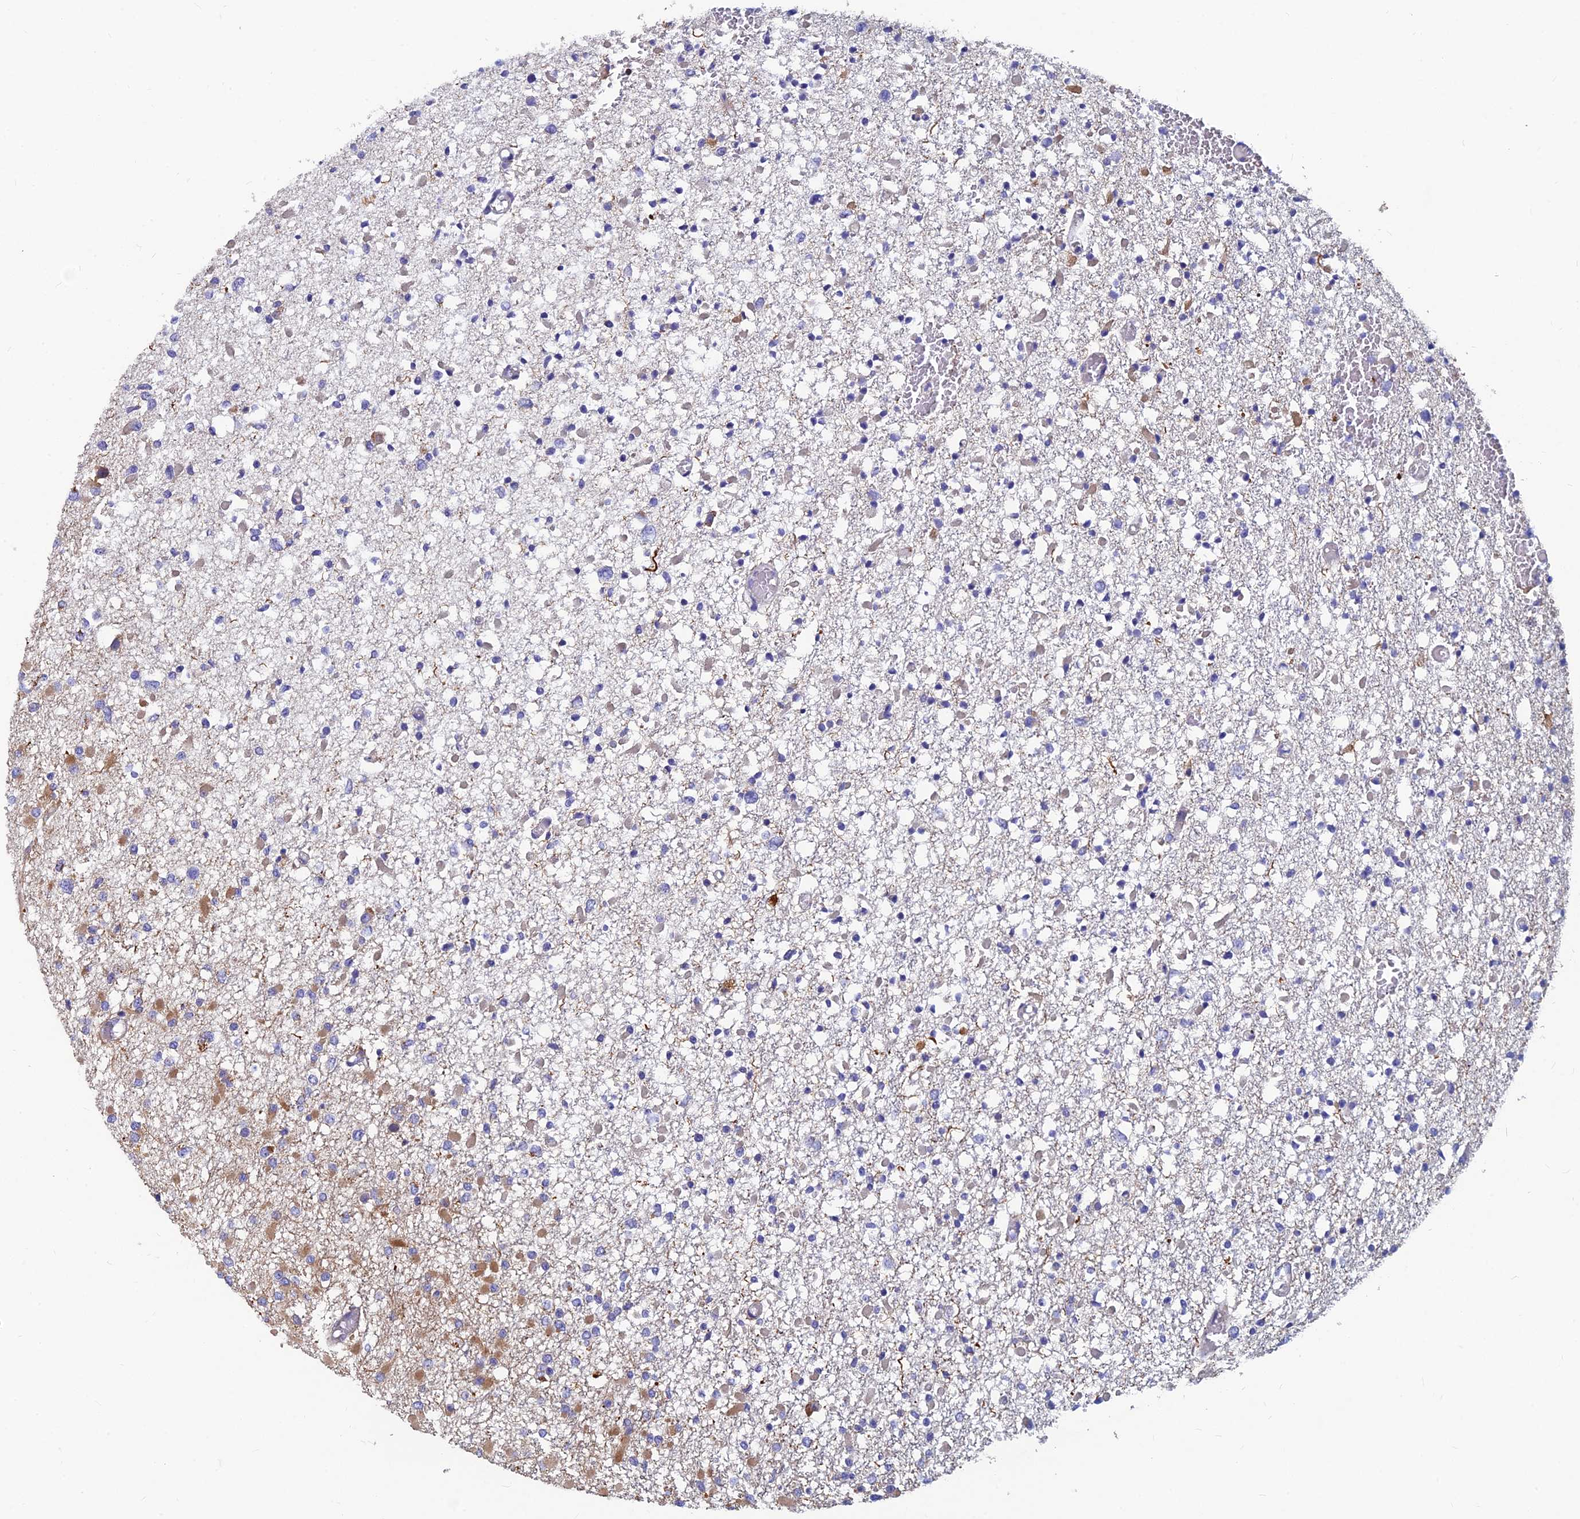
{"staining": {"intensity": "moderate", "quantity": "<25%", "location": "cytoplasmic/membranous"}, "tissue": "glioma", "cell_type": "Tumor cells", "image_type": "cancer", "snomed": [{"axis": "morphology", "description": "Glioma, malignant, Low grade"}, {"axis": "topography", "description": "Brain"}], "caption": "Immunohistochemistry of human glioma exhibits low levels of moderate cytoplasmic/membranous staining in about <25% of tumor cells.", "gene": "MRPS9", "patient": {"sex": "female", "age": 22}}